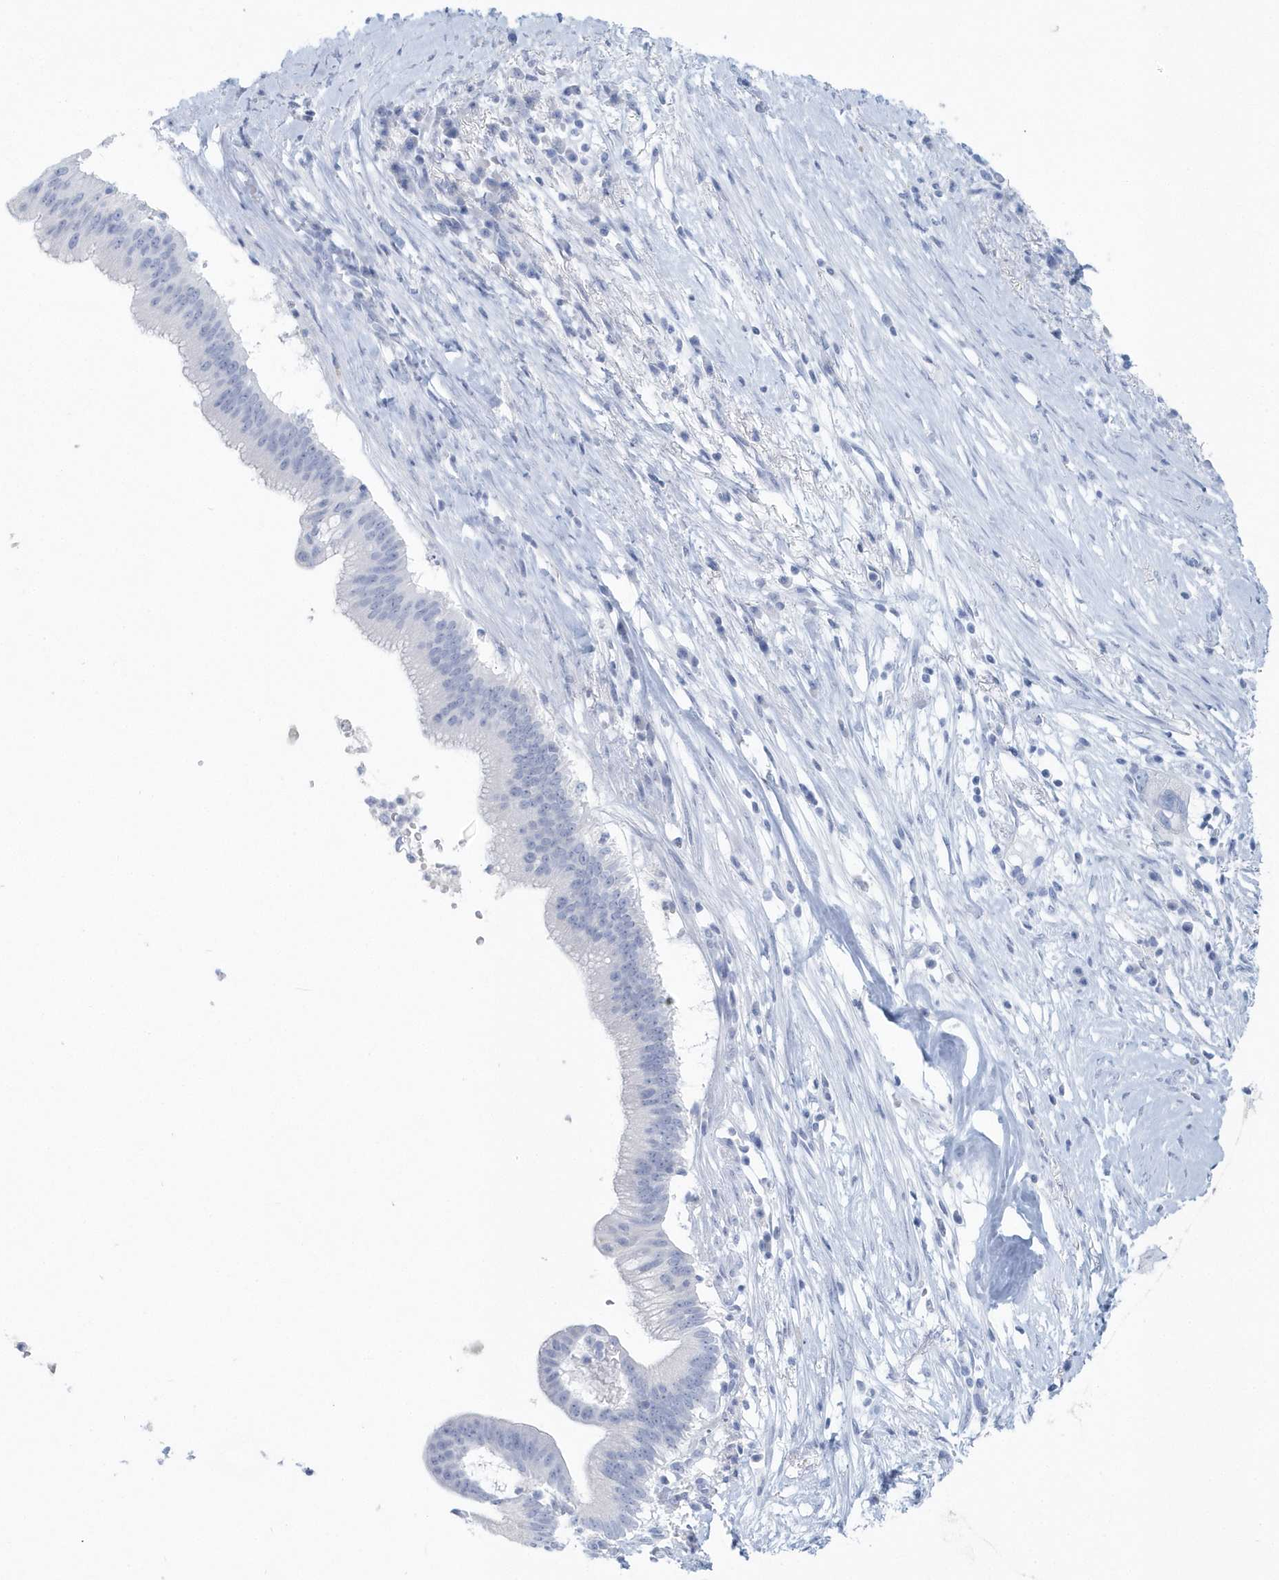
{"staining": {"intensity": "negative", "quantity": "none", "location": "none"}, "tissue": "pancreatic cancer", "cell_type": "Tumor cells", "image_type": "cancer", "snomed": [{"axis": "morphology", "description": "Adenocarcinoma, NOS"}, {"axis": "topography", "description": "Pancreas"}], "caption": "Human adenocarcinoma (pancreatic) stained for a protein using immunohistochemistry (IHC) exhibits no expression in tumor cells.", "gene": "PTPRO", "patient": {"sex": "male", "age": 68}}